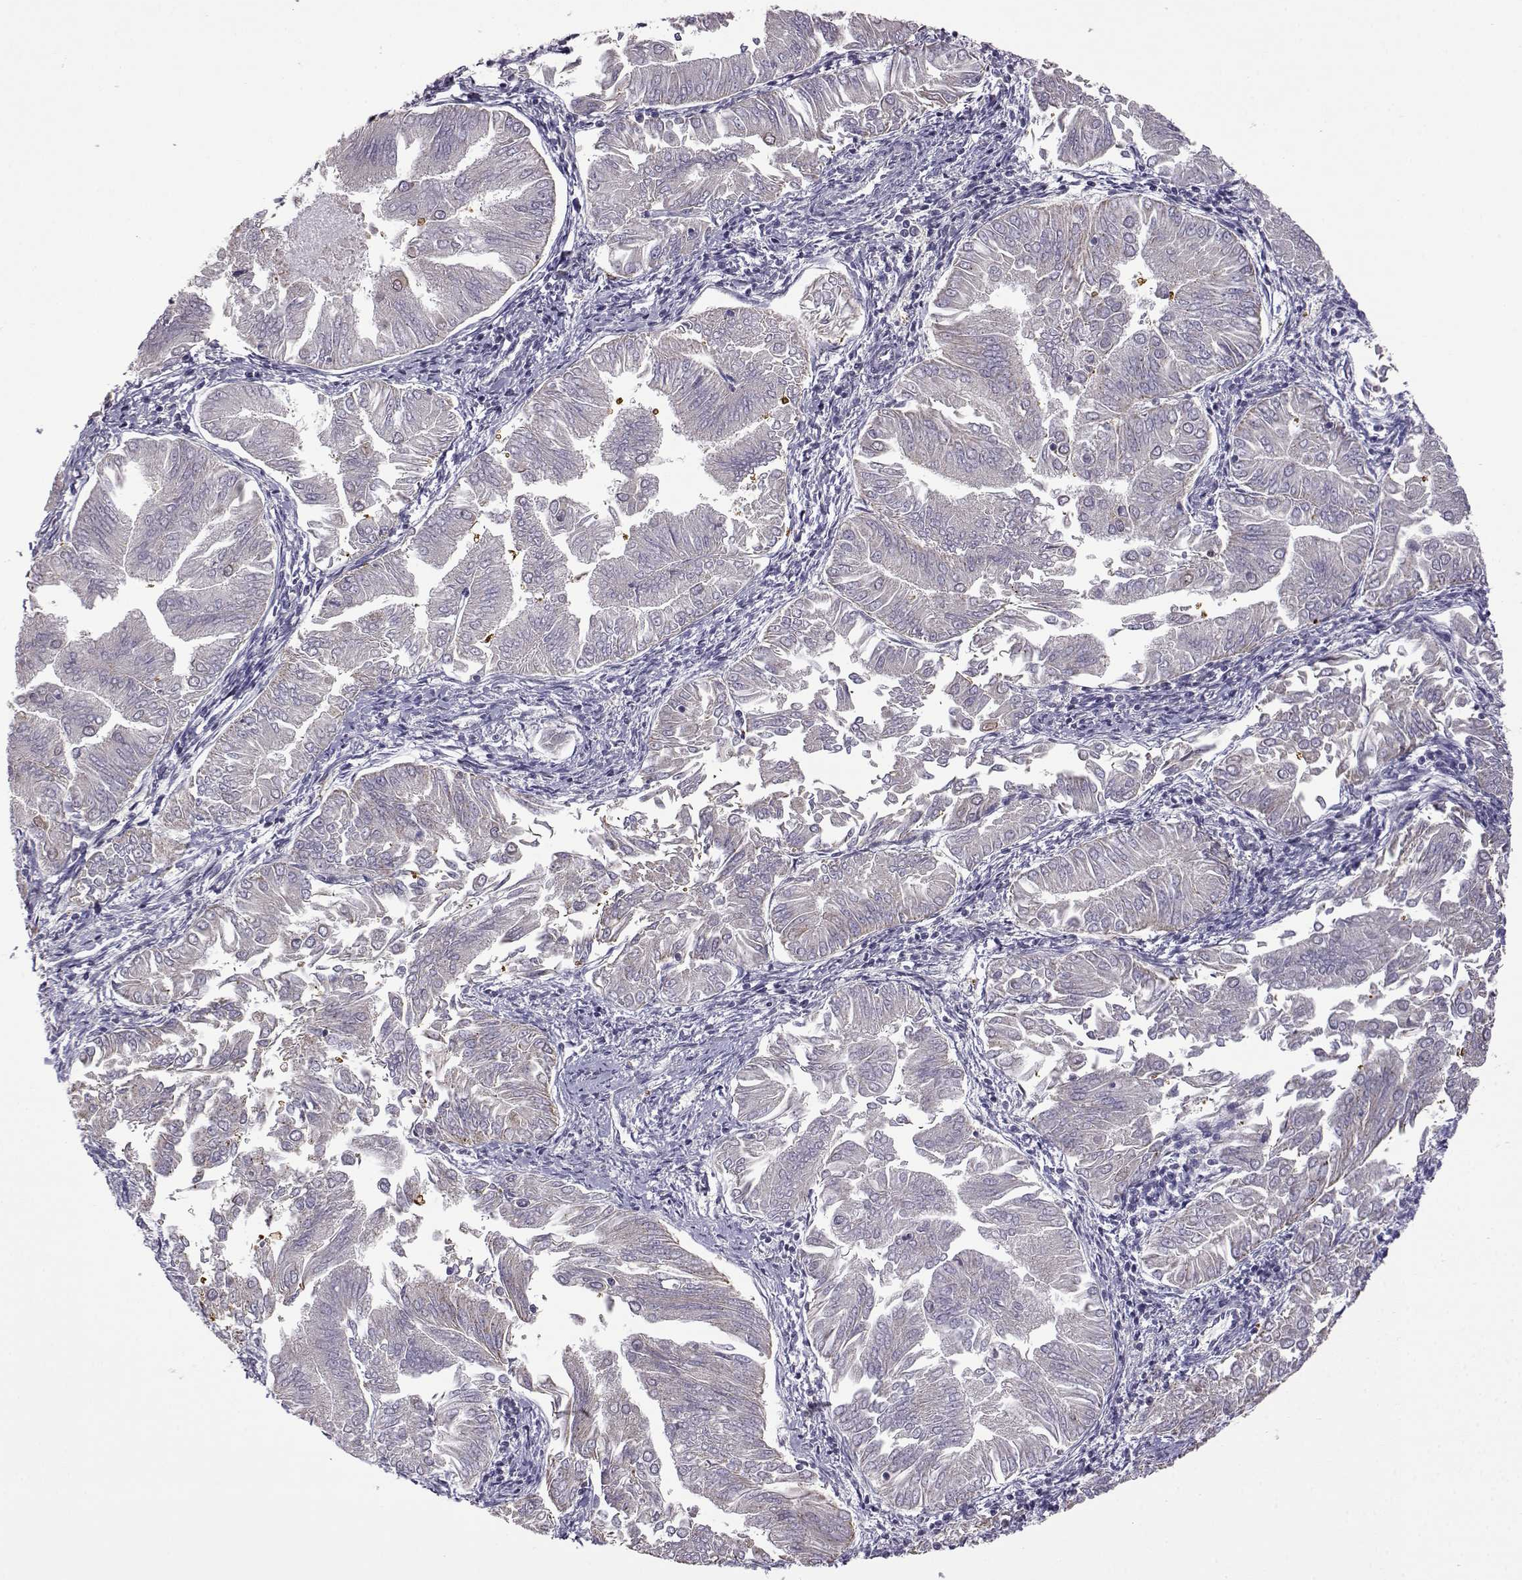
{"staining": {"intensity": "strong", "quantity": "<25%", "location": "cytoplasmic/membranous"}, "tissue": "endometrial cancer", "cell_type": "Tumor cells", "image_type": "cancer", "snomed": [{"axis": "morphology", "description": "Adenocarcinoma, NOS"}, {"axis": "topography", "description": "Endometrium"}], "caption": "Immunohistochemistry photomicrograph of human endometrial cancer stained for a protein (brown), which reveals medium levels of strong cytoplasmic/membranous positivity in approximately <25% of tumor cells.", "gene": "VGF", "patient": {"sex": "female", "age": 53}}